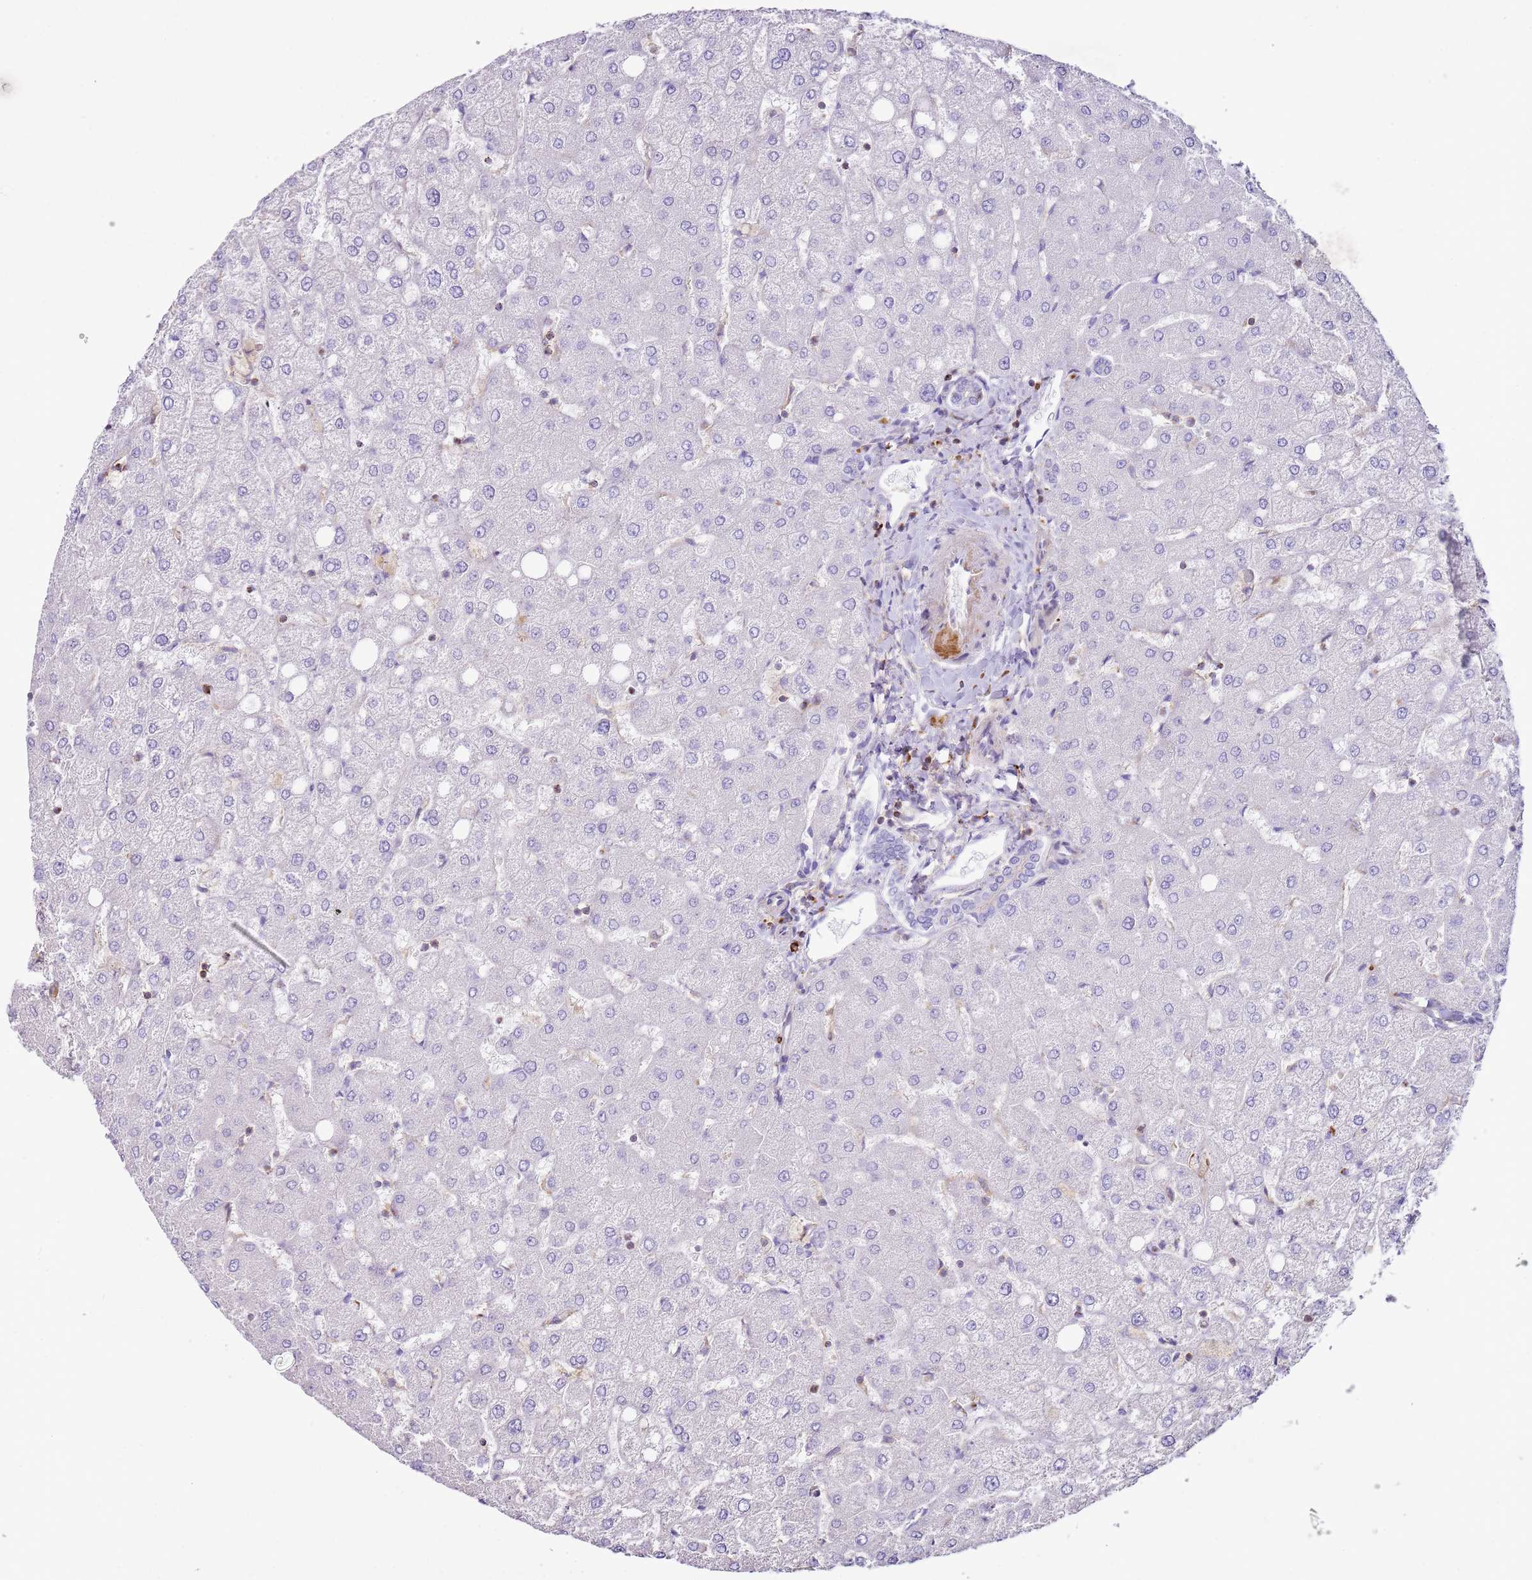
{"staining": {"intensity": "negative", "quantity": "none", "location": "none"}, "tissue": "liver", "cell_type": "Cholangiocytes", "image_type": "normal", "snomed": [{"axis": "morphology", "description": "Normal tissue, NOS"}, {"axis": "topography", "description": "Liver"}], "caption": "Micrograph shows no significant protein expression in cholangiocytes of unremarkable liver. (DAB immunohistochemistry visualized using brightfield microscopy, high magnification).", "gene": "FPR1", "patient": {"sex": "female", "age": 54}}